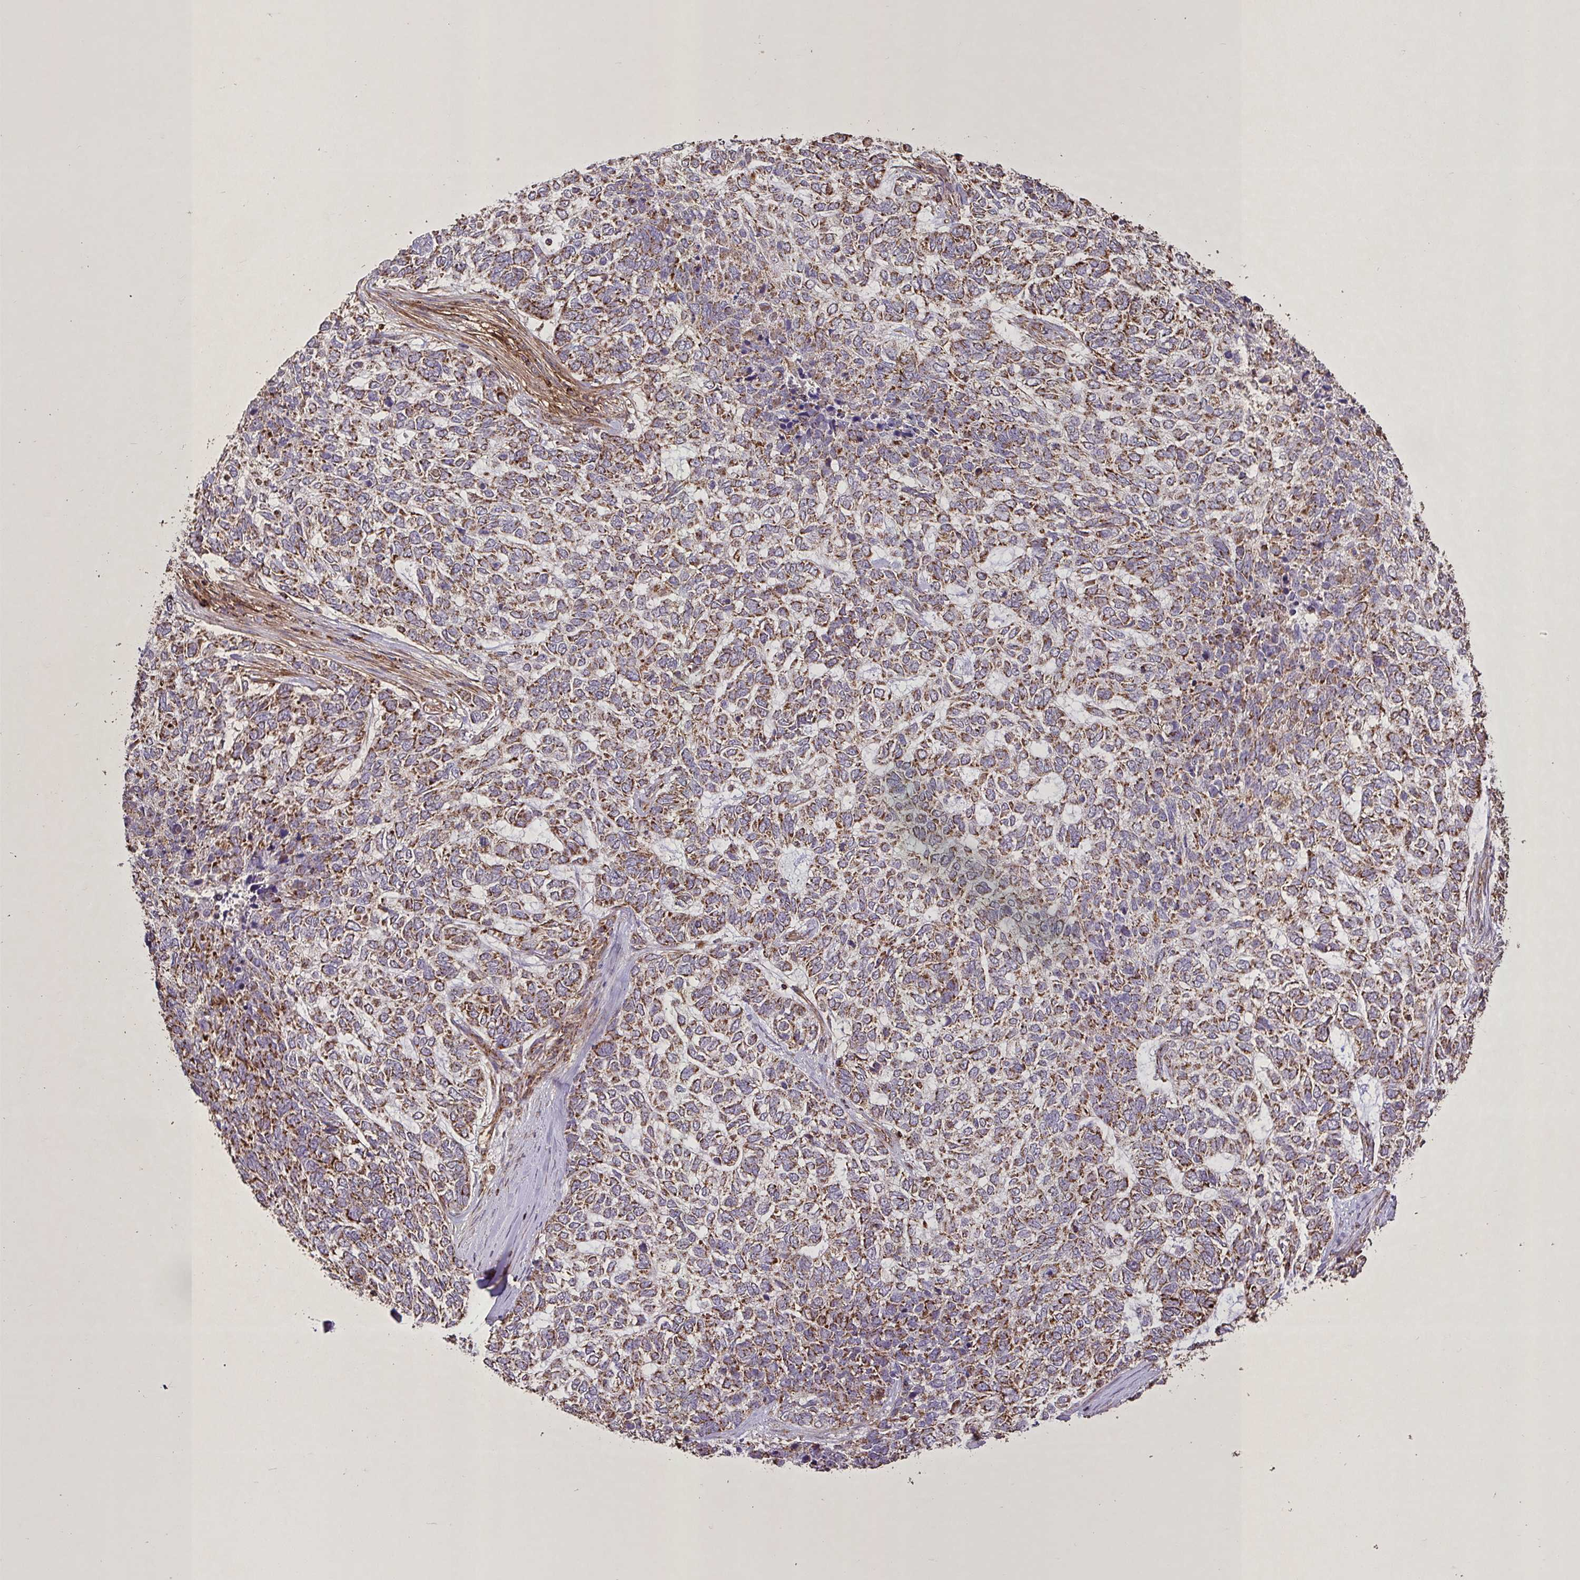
{"staining": {"intensity": "moderate", "quantity": ">75%", "location": "cytoplasmic/membranous"}, "tissue": "skin cancer", "cell_type": "Tumor cells", "image_type": "cancer", "snomed": [{"axis": "morphology", "description": "Basal cell carcinoma"}, {"axis": "topography", "description": "Skin"}], "caption": "Moderate cytoplasmic/membranous staining is present in approximately >75% of tumor cells in basal cell carcinoma (skin). The staining was performed using DAB to visualize the protein expression in brown, while the nuclei were stained in blue with hematoxylin (Magnification: 20x).", "gene": "AGK", "patient": {"sex": "female", "age": 65}}